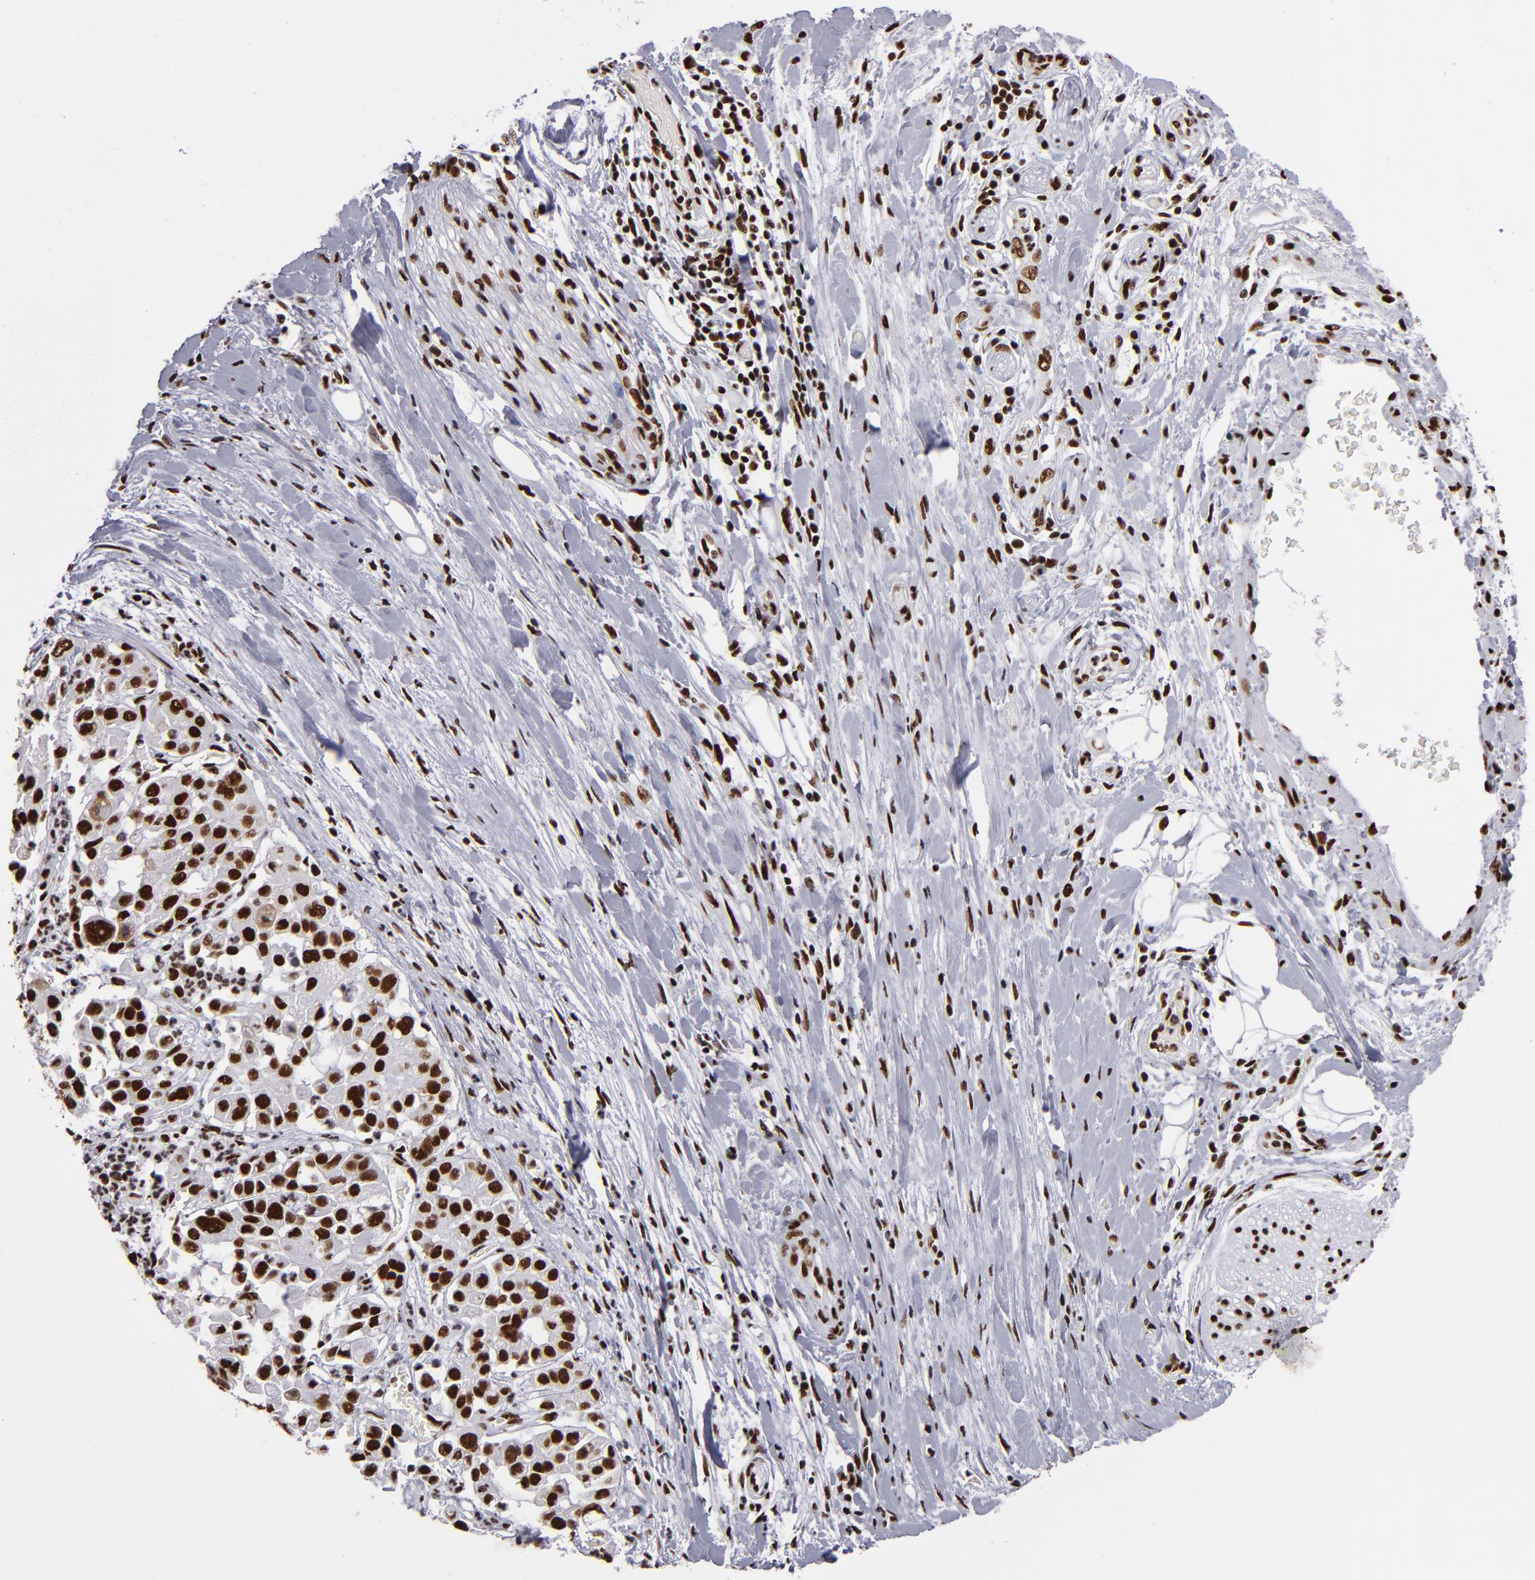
{"staining": {"intensity": "strong", "quantity": ">75%", "location": "nuclear"}, "tissue": "pancreatic cancer", "cell_type": "Tumor cells", "image_type": "cancer", "snomed": [{"axis": "morphology", "description": "Adenocarcinoma, NOS"}, {"axis": "topography", "description": "Pancreas"}], "caption": "Pancreatic cancer (adenocarcinoma) stained with a brown dye demonstrates strong nuclear positive staining in about >75% of tumor cells.", "gene": "MRE11", "patient": {"sex": "female", "age": 52}}